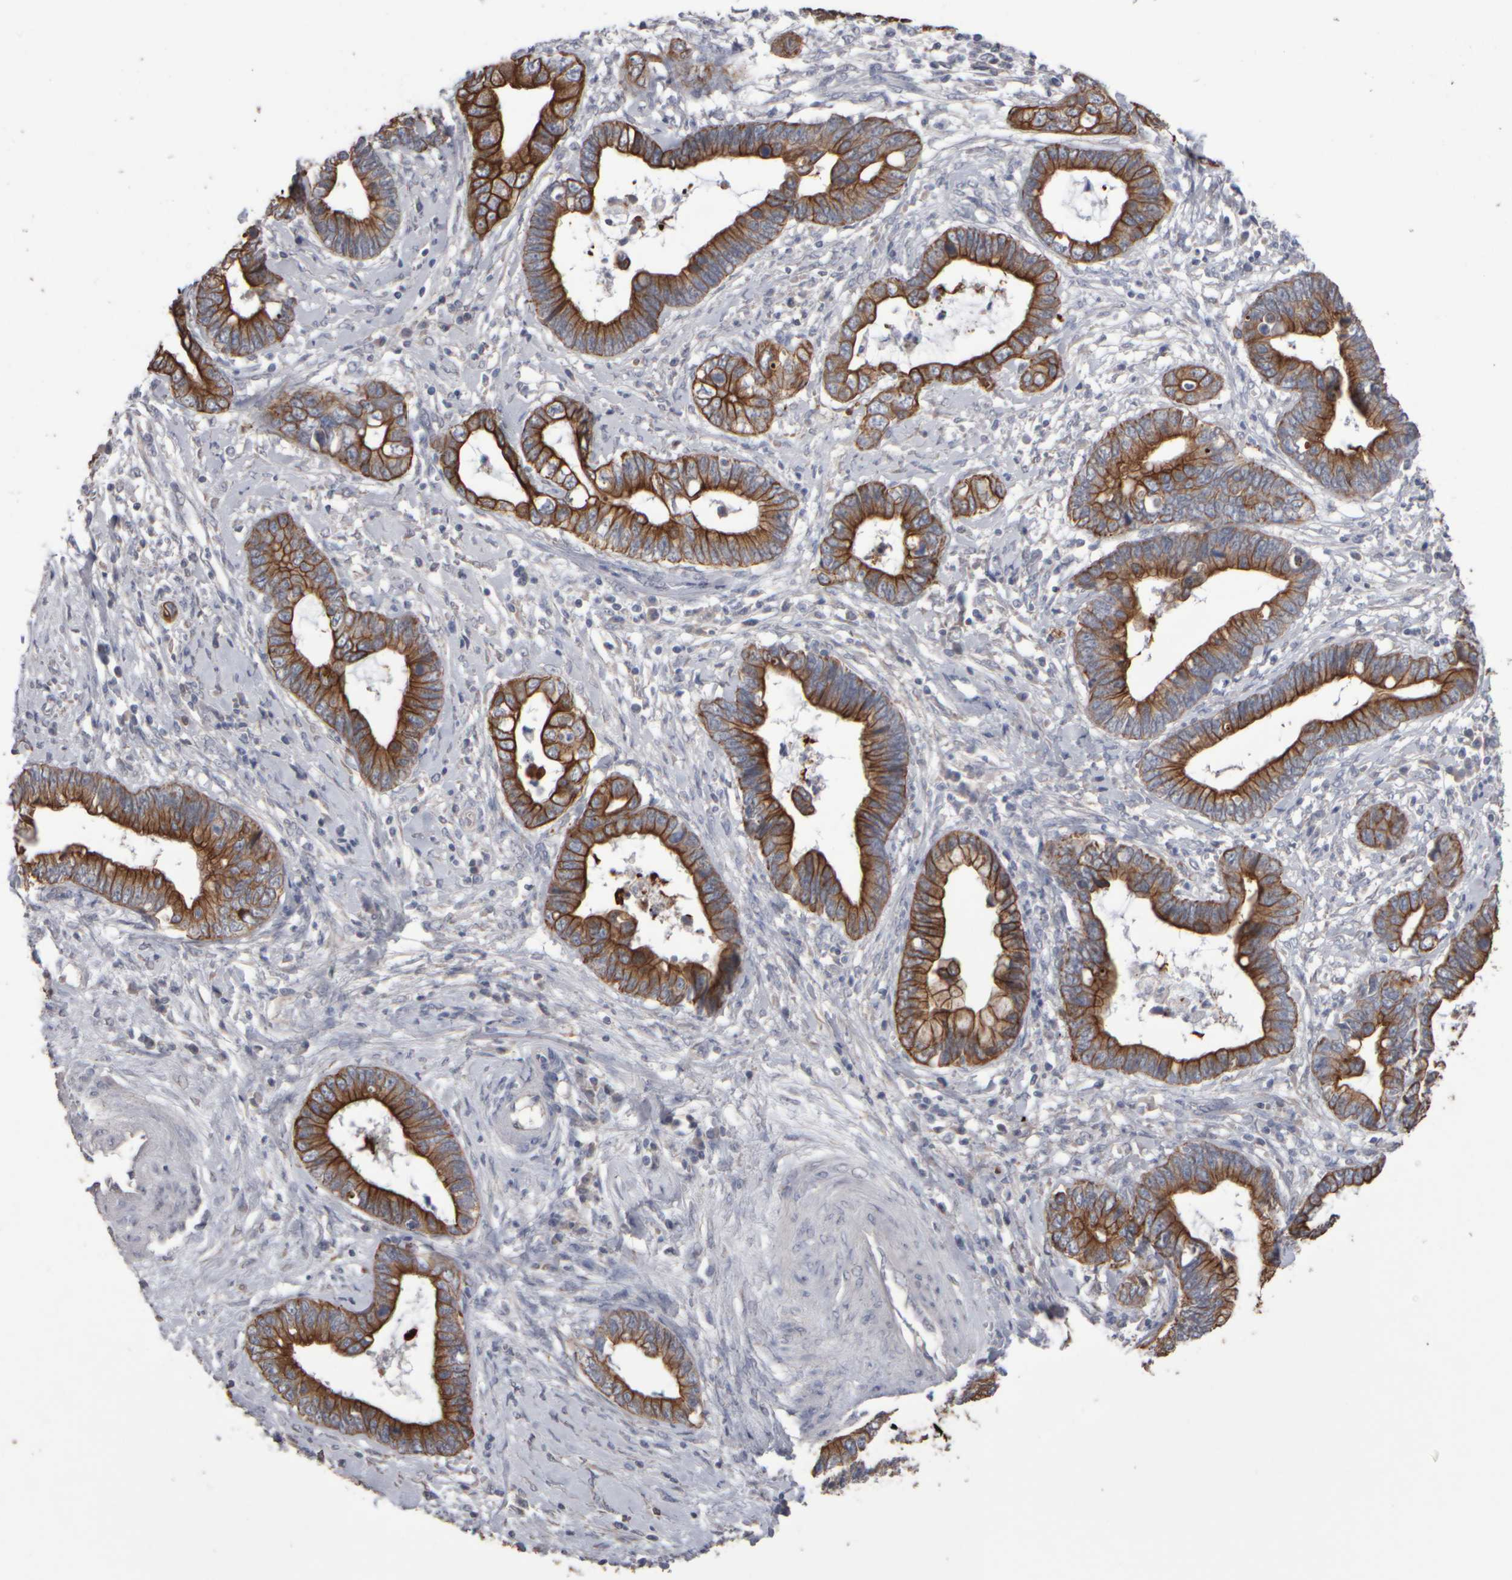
{"staining": {"intensity": "strong", "quantity": ">75%", "location": "cytoplasmic/membranous"}, "tissue": "cervical cancer", "cell_type": "Tumor cells", "image_type": "cancer", "snomed": [{"axis": "morphology", "description": "Adenocarcinoma, NOS"}, {"axis": "topography", "description": "Cervix"}], "caption": "A brown stain labels strong cytoplasmic/membranous staining of a protein in adenocarcinoma (cervical) tumor cells. (DAB = brown stain, brightfield microscopy at high magnification).", "gene": "EPHX2", "patient": {"sex": "female", "age": 44}}